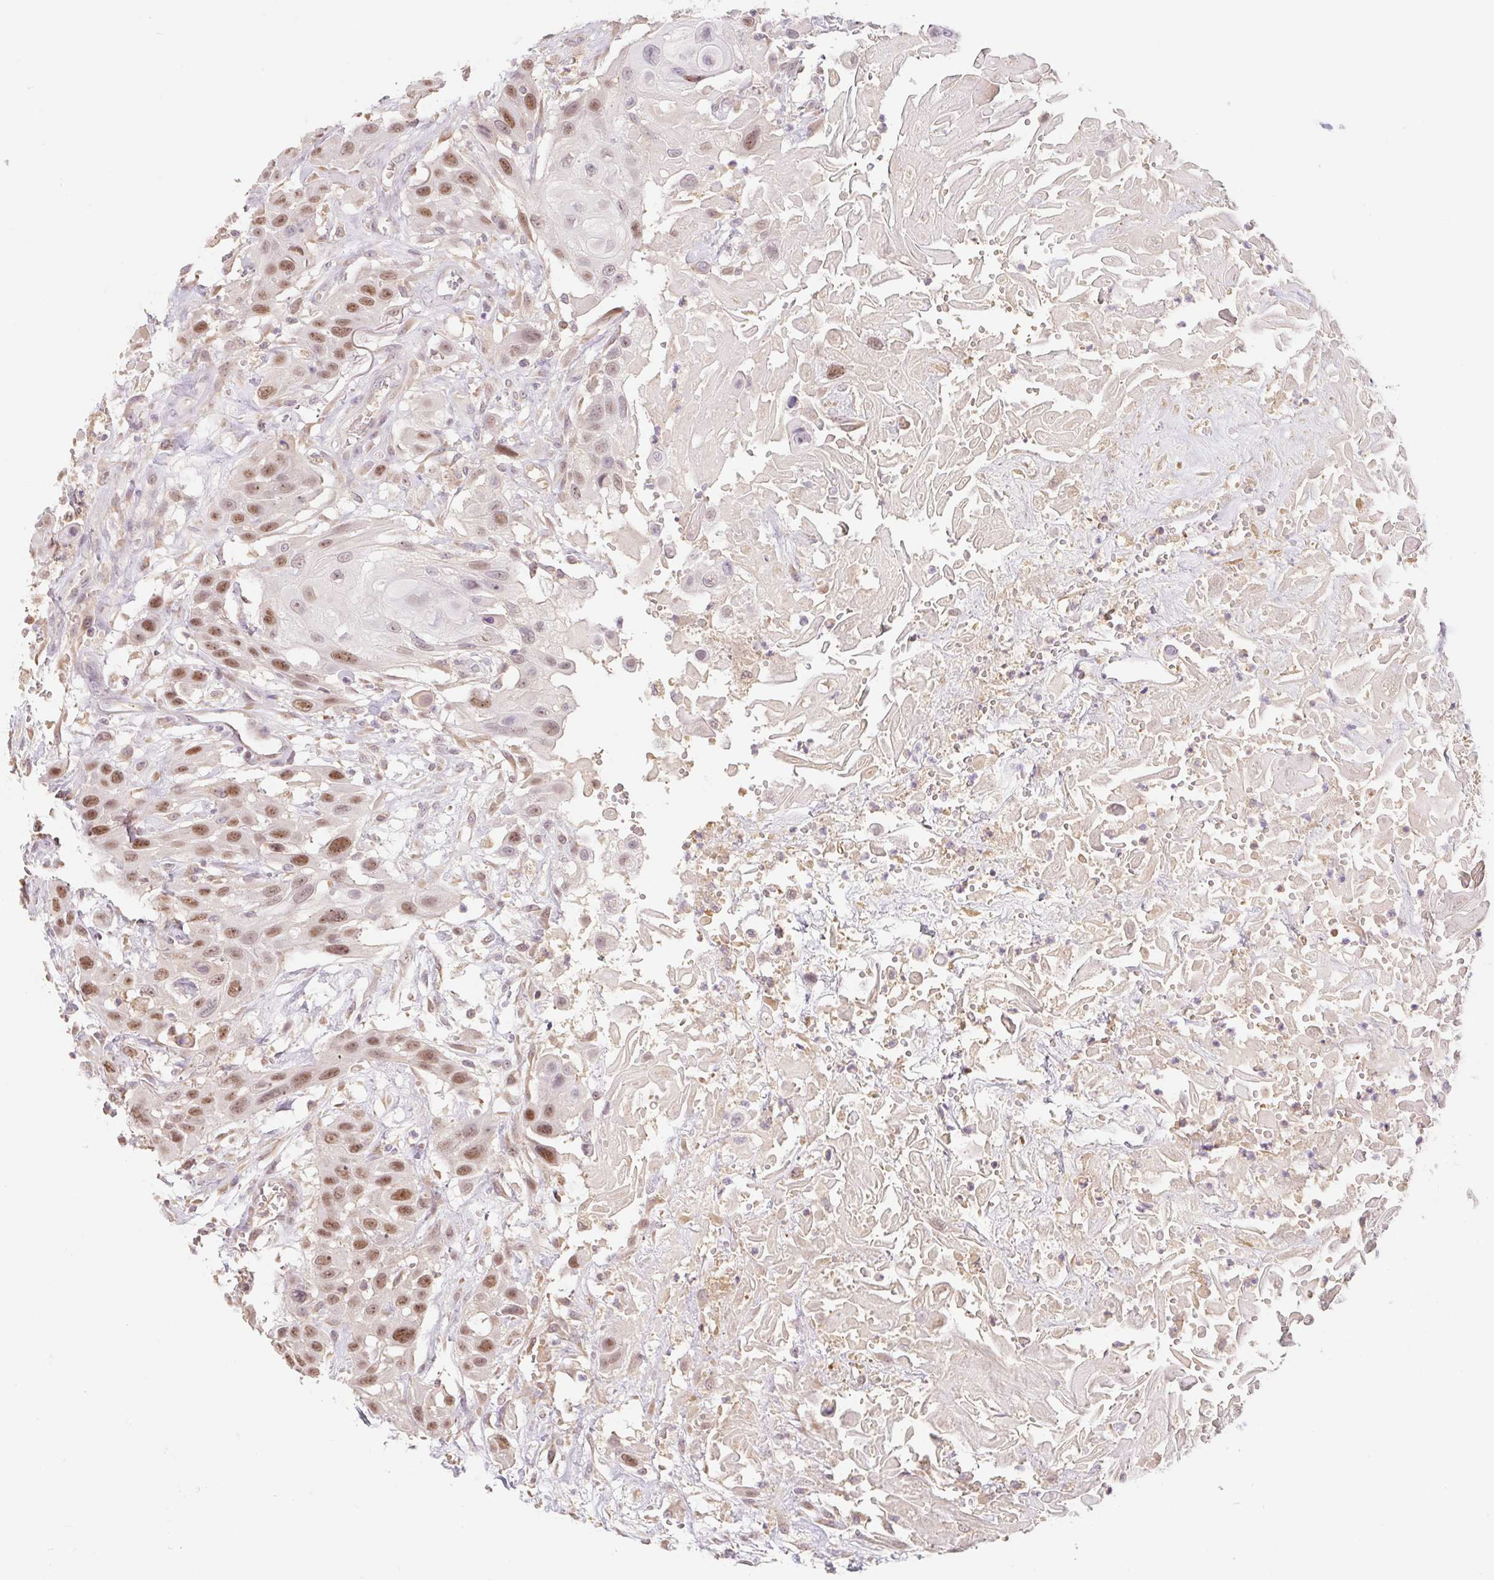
{"staining": {"intensity": "moderate", "quantity": ">75%", "location": "nuclear"}, "tissue": "head and neck cancer", "cell_type": "Tumor cells", "image_type": "cancer", "snomed": [{"axis": "morphology", "description": "Squamous cell carcinoma, NOS"}, {"axis": "topography", "description": "Head-Neck"}], "caption": "Protein expression analysis of human squamous cell carcinoma (head and neck) reveals moderate nuclear expression in about >75% of tumor cells. The staining was performed using DAB (3,3'-diaminobenzidine), with brown indicating positive protein expression. Nuclei are stained blue with hematoxylin.", "gene": "MIA2", "patient": {"sex": "male", "age": 81}}